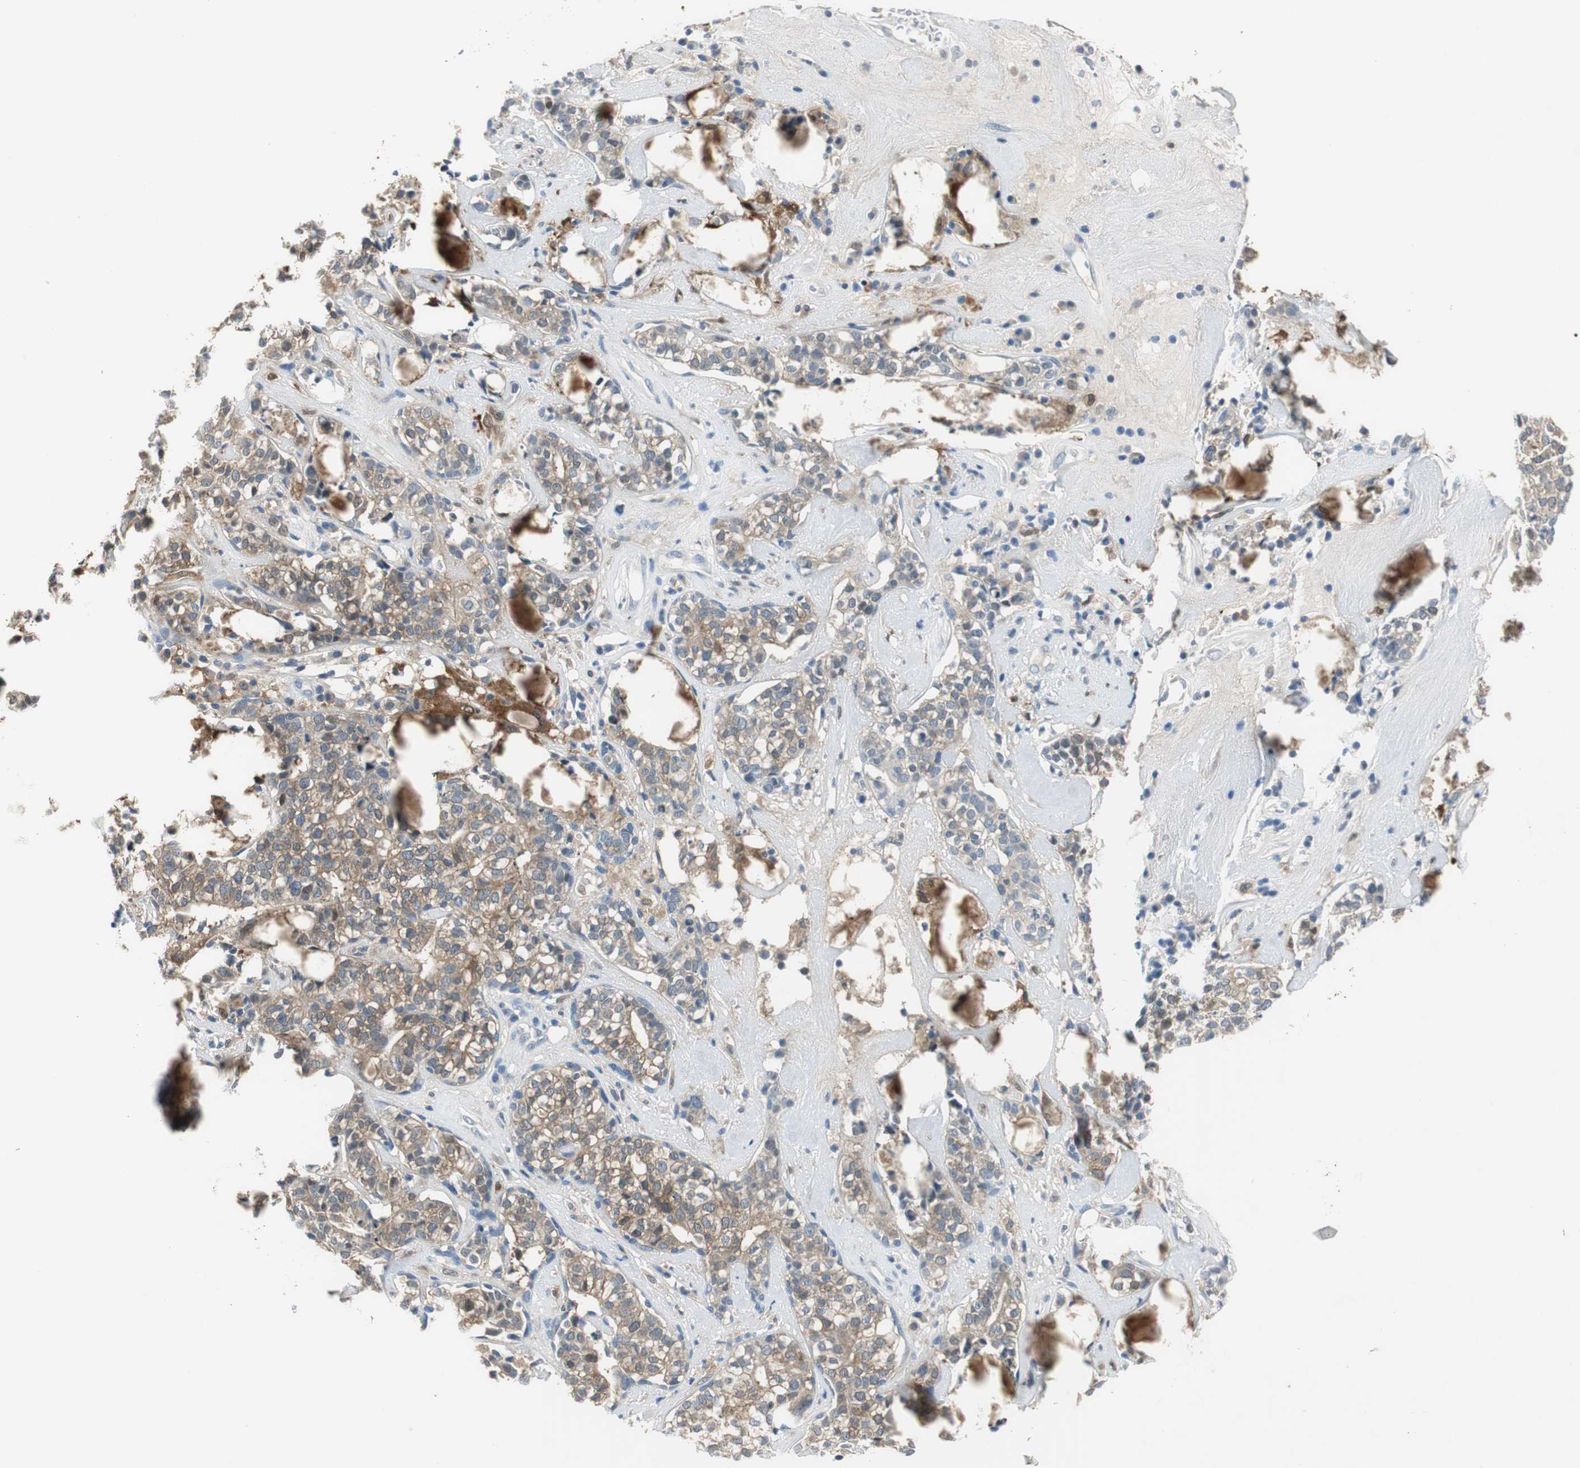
{"staining": {"intensity": "weak", "quantity": "25%-75%", "location": "cytoplasmic/membranous"}, "tissue": "head and neck cancer", "cell_type": "Tumor cells", "image_type": "cancer", "snomed": [{"axis": "morphology", "description": "Adenocarcinoma, NOS"}, {"axis": "topography", "description": "Salivary gland"}, {"axis": "topography", "description": "Head-Neck"}], "caption": "Head and neck cancer stained with IHC reveals weak cytoplasmic/membranous positivity in about 25%-75% of tumor cells.", "gene": "MSTO1", "patient": {"sex": "female", "age": 65}}